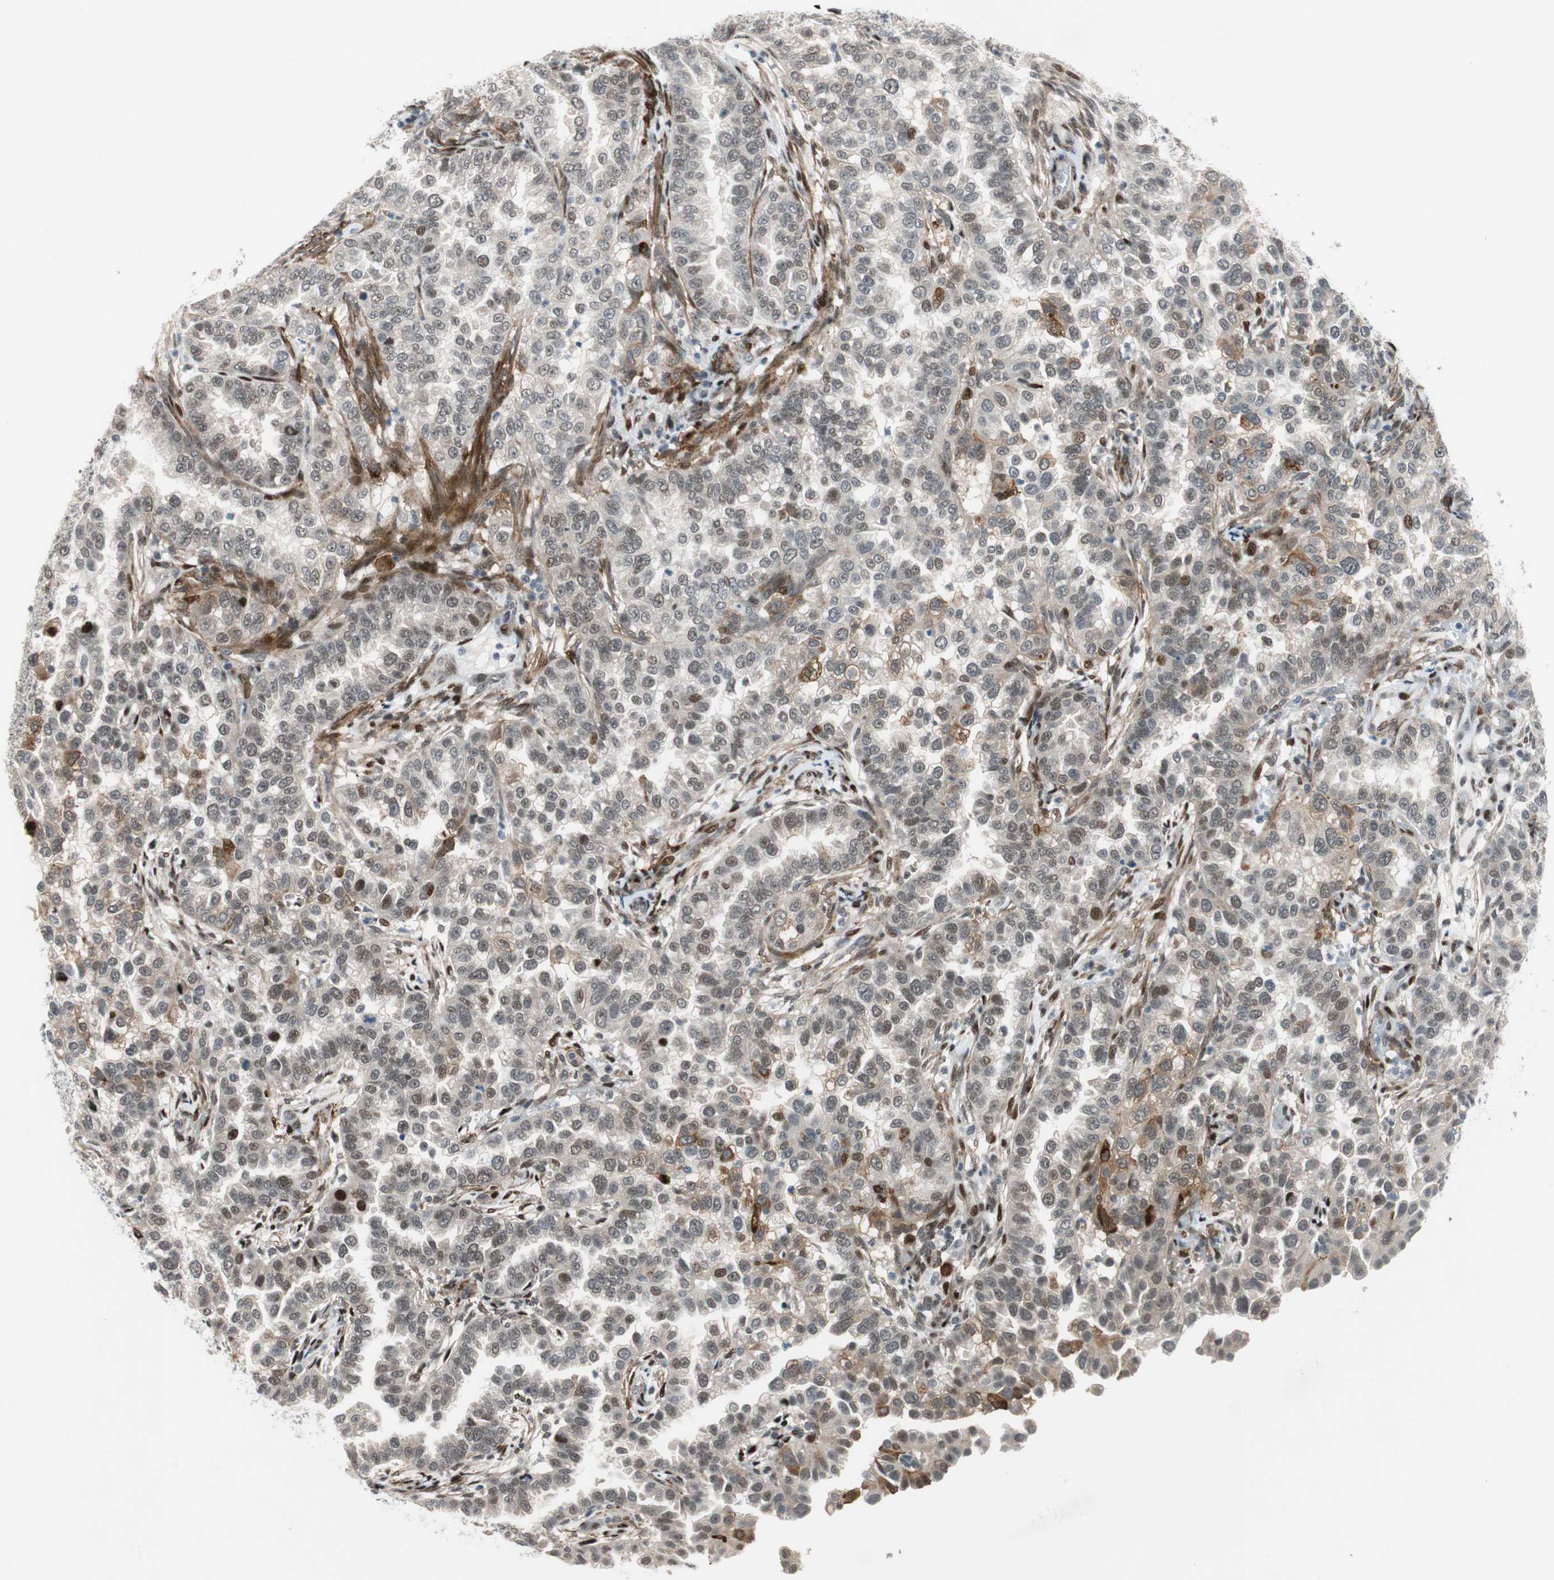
{"staining": {"intensity": "moderate", "quantity": "25%-75%", "location": "nuclear"}, "tissue": "endometrial cancer", "cell_type": "Tumor cells", "image_type": "cancer", "snomed": [{"axis": "morphology", "description": "Adenocarcinoma, NOS"}, {"axis": "topography", "description": "Endometrium"}], "caption": "This image exhibits IHC staining of endometrial cancer (adenocarcinoma), with medium moderate nuclear positivity in approximately 25%-75% of tumor cells.", "gene": "FBXO44", "patient": {"sex": "female", "age": 85}}